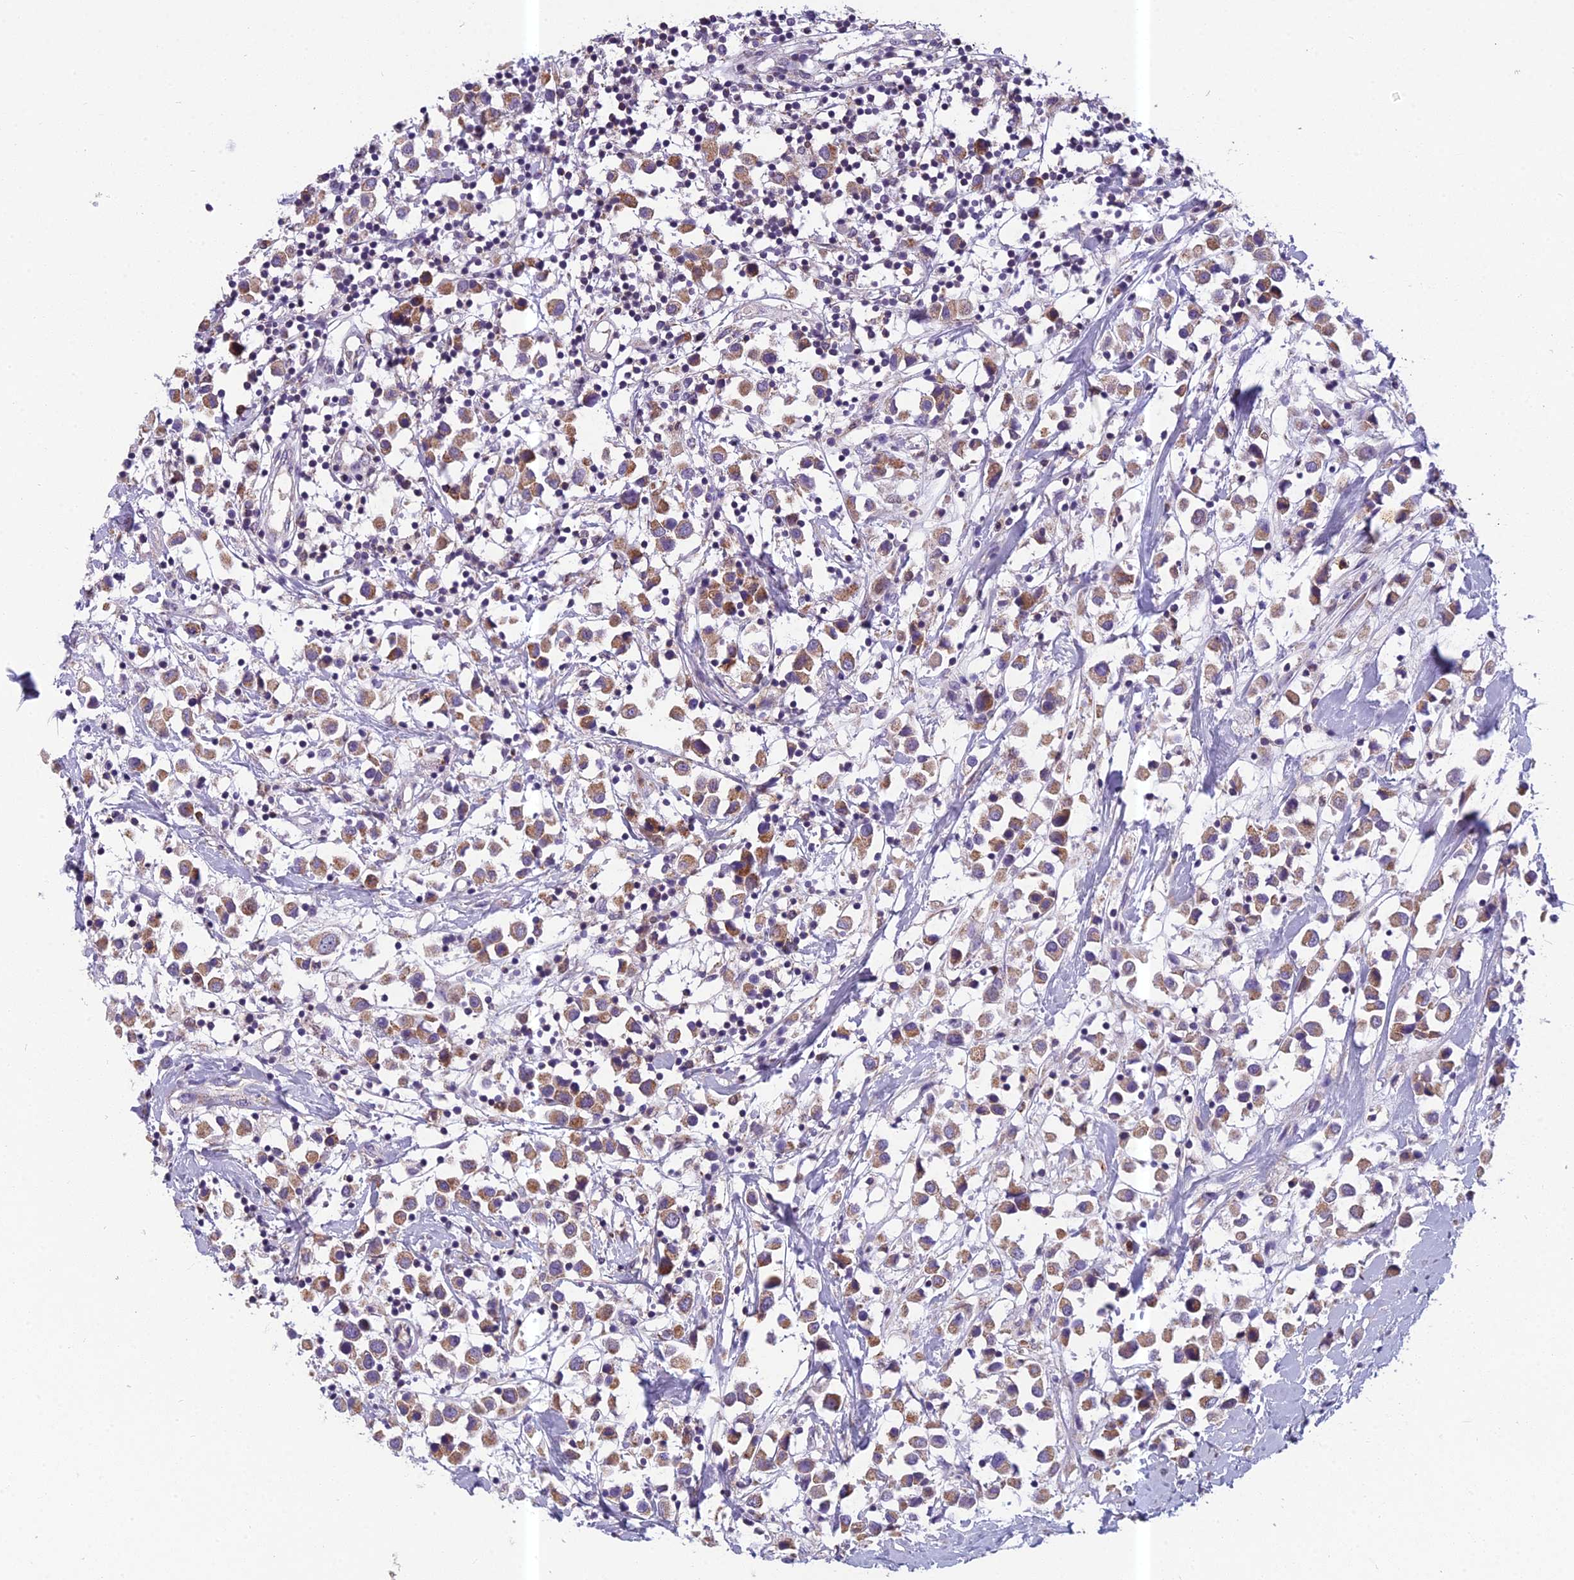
{"staining": {"intensity": "moderate", "quantity": ">75%", "location": "cytoplasmic/membranous"}, "tissue": "breast cancer", "cell_type": "Tumor cells", "image_type": "cancer", "snomed": [{"axis": "morphology", "description": "Duct carcinoma"}, {"axis": "topography", "description": "Breast"}], "caption": "Protein expression analysis of breast invasive ductal carcinoma reveals moderate cytoplasmic/membranous staining in approximately >75% of tumor cells. (Stains: DAB (3,3'-diaminobenzidine) in brown, nuclei in blue, Microscopy: brightfield microscopy at high magnification).", "gene": "ENSG00000188897", "patient": {"sex": "female", "age": 61}}